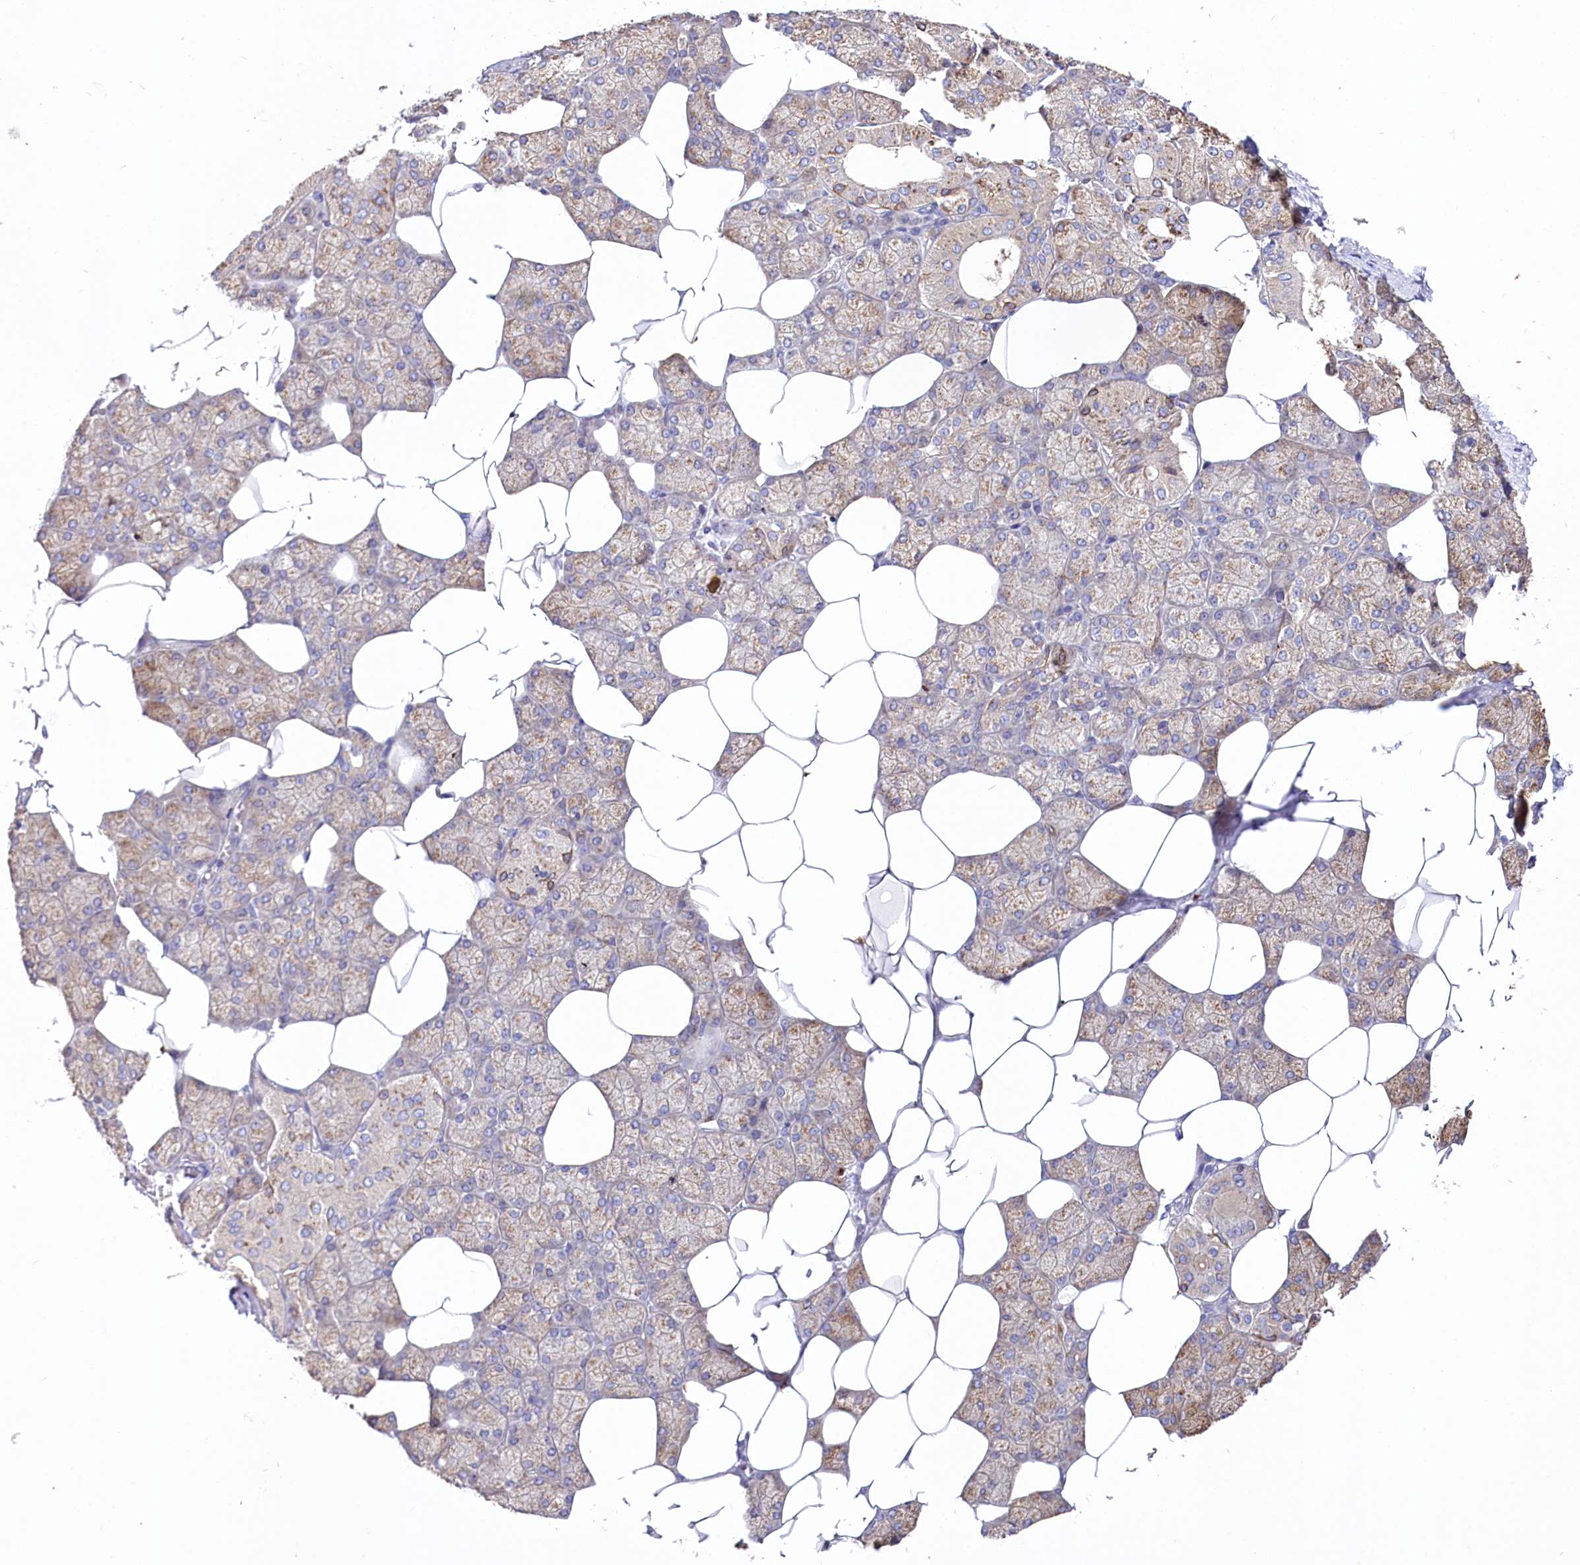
{"staining": {"intensity": "moderate", "quantity": "25%-75%", "location": "cytoplasmic/membranous"}, "tissue": "salivary gland", "cell_type": "Glandular cells", "image_type": "normal", "snomed": [{"axis": "morphology", "description": "Normal tissue, NOS"}, {"axis": "topography", "description": "Salivary gland"}], "caption": "Glandular cells show medium levels of moderate cytoplasmic/membranous staining in approximately 25%-75% of cells in unremarkable salivary gland.", "gene": "STX6", "patient": {"sex": "male", "age": 62}}